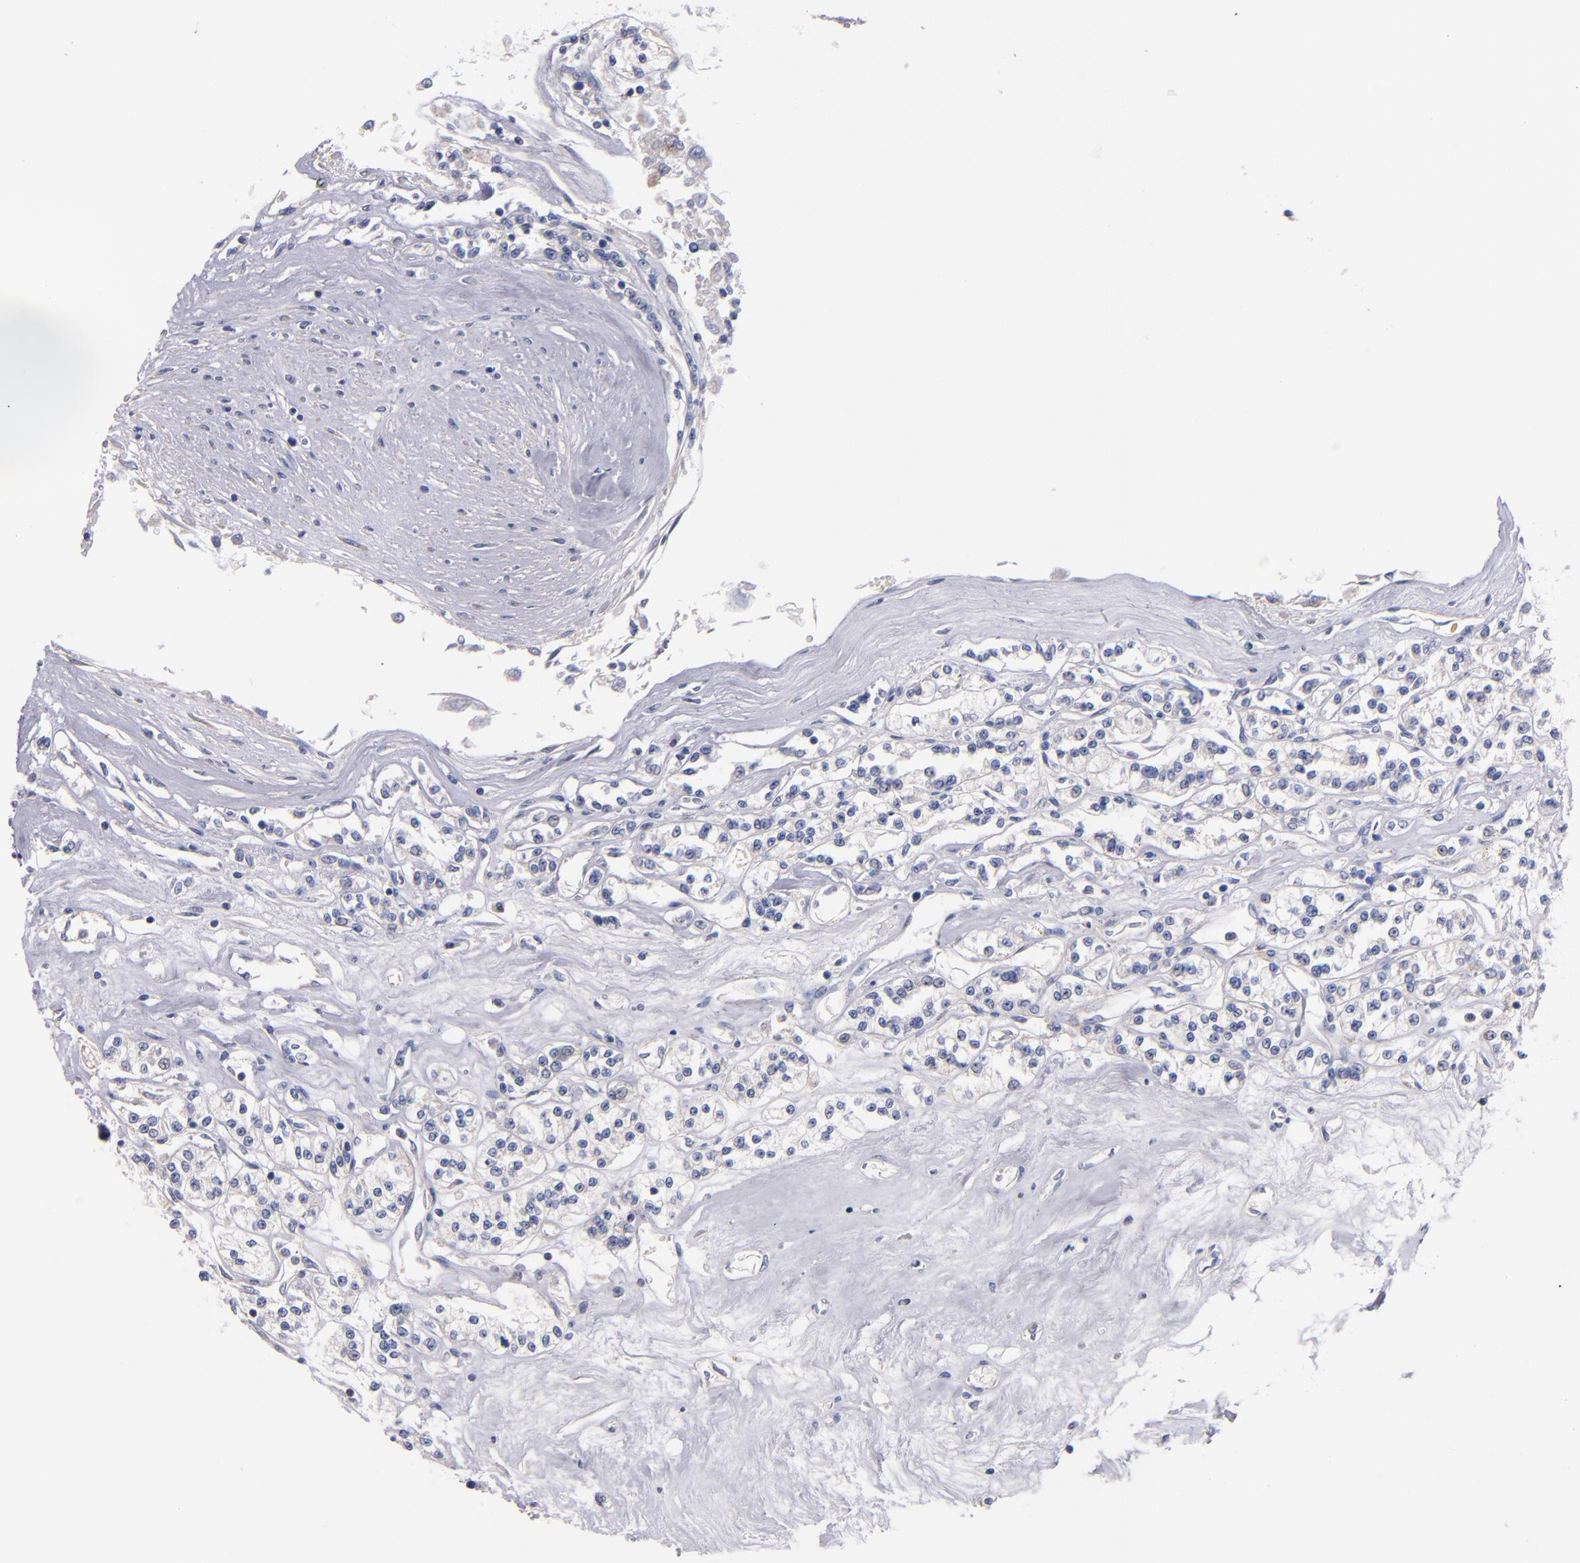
{"staining": {"intensity": "negative", "quantity": "none", "location": "none"}, "tissue": "renal cancer", "cell_type": "Tumor cells", "image_type": "cancer", "snomed": [{"axis": "morphology", "description": "Adenocarcinoma, NOS"}, {"axis": "topography", "description": "Kidney"}], "caption": "Human renal adenocarcinoma stained for a protein using immunohistochemistry (IHC) displays no positivity in tumor cells.", "gene": "CNTNAP2", "patient": {"sex": "female", "age": 76}}